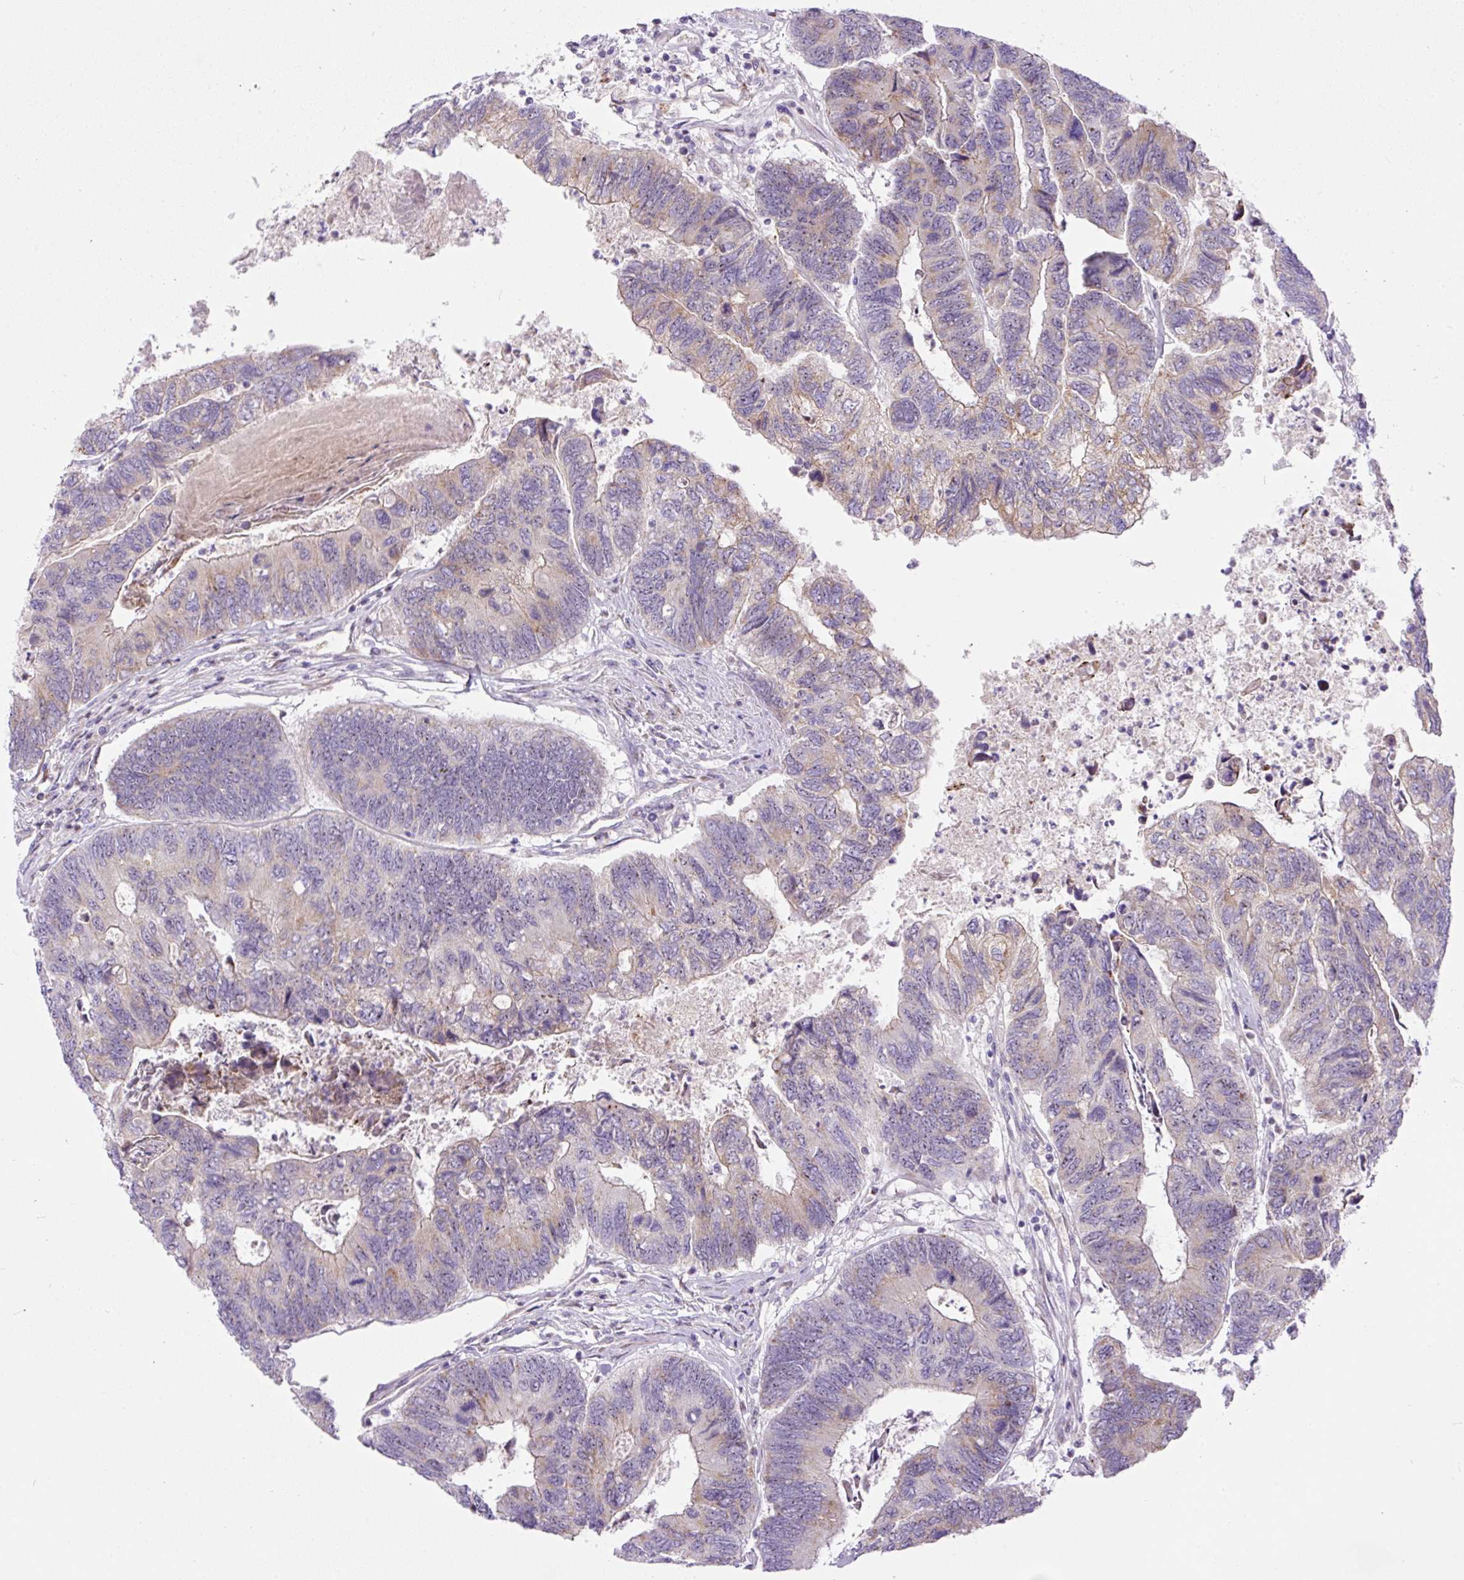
{"staining": {"intensity": "moderate", "quantity": "<25%", "location": "cytoplasmic/membranous"}, "tissue": "colorectal cancer", "cell_type": "Tumor cells", "image_type": "cancer", "snomed": [{"axis": "morphology", "description": "Adenocarcinoma, NOS"}, {"axis": "topography", "description": "Colon"}], "caption": "Colorectal cancer was stained to show a protein in brown. There is low levels of moderate cytoplasmic/membranous staining in approximately <25% of tumor cells.", "gene": "ZNF596", "patient": {"sex": "female", "age": 67}}